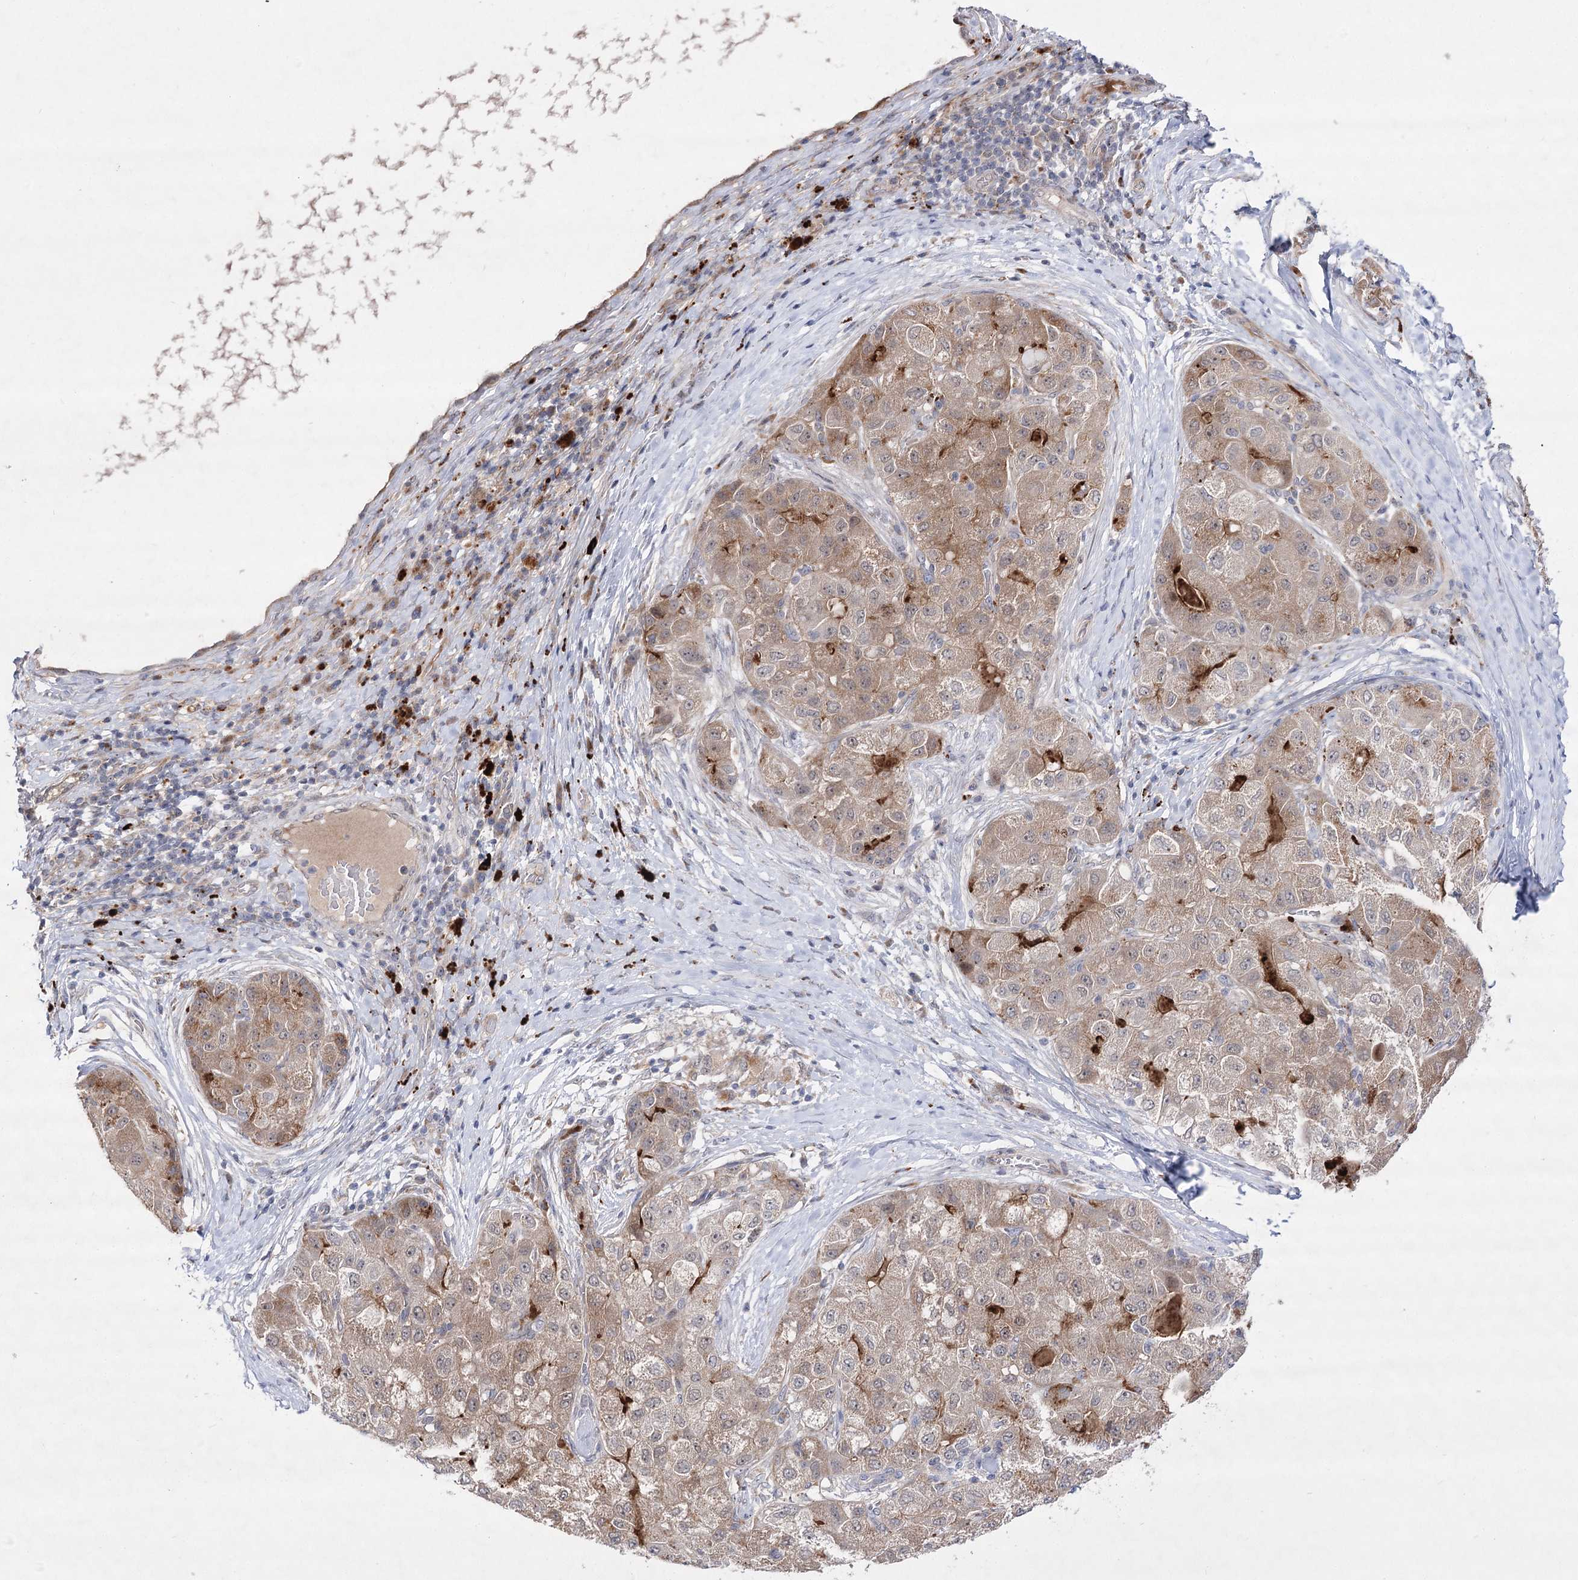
{"staining": {"intensity": "weak", "quantity": ">75%", "location": "cytoplasmic/membranous"}, "tissue": "liver cancer", "cell_type": "Tumor cells", "image_type": "cancer", "snomed": [{"axis": "morphology", "description": "Carcinoma, Hepatocellular, NOS"}, {"axis": "topography", "description": "Liver"}], "caption": "Liver cancer stained with a protein marker reveals weak staining in tumor cells.", "gene": "ARHGAP32", "patient": {"sex": "male", "age": 80}}